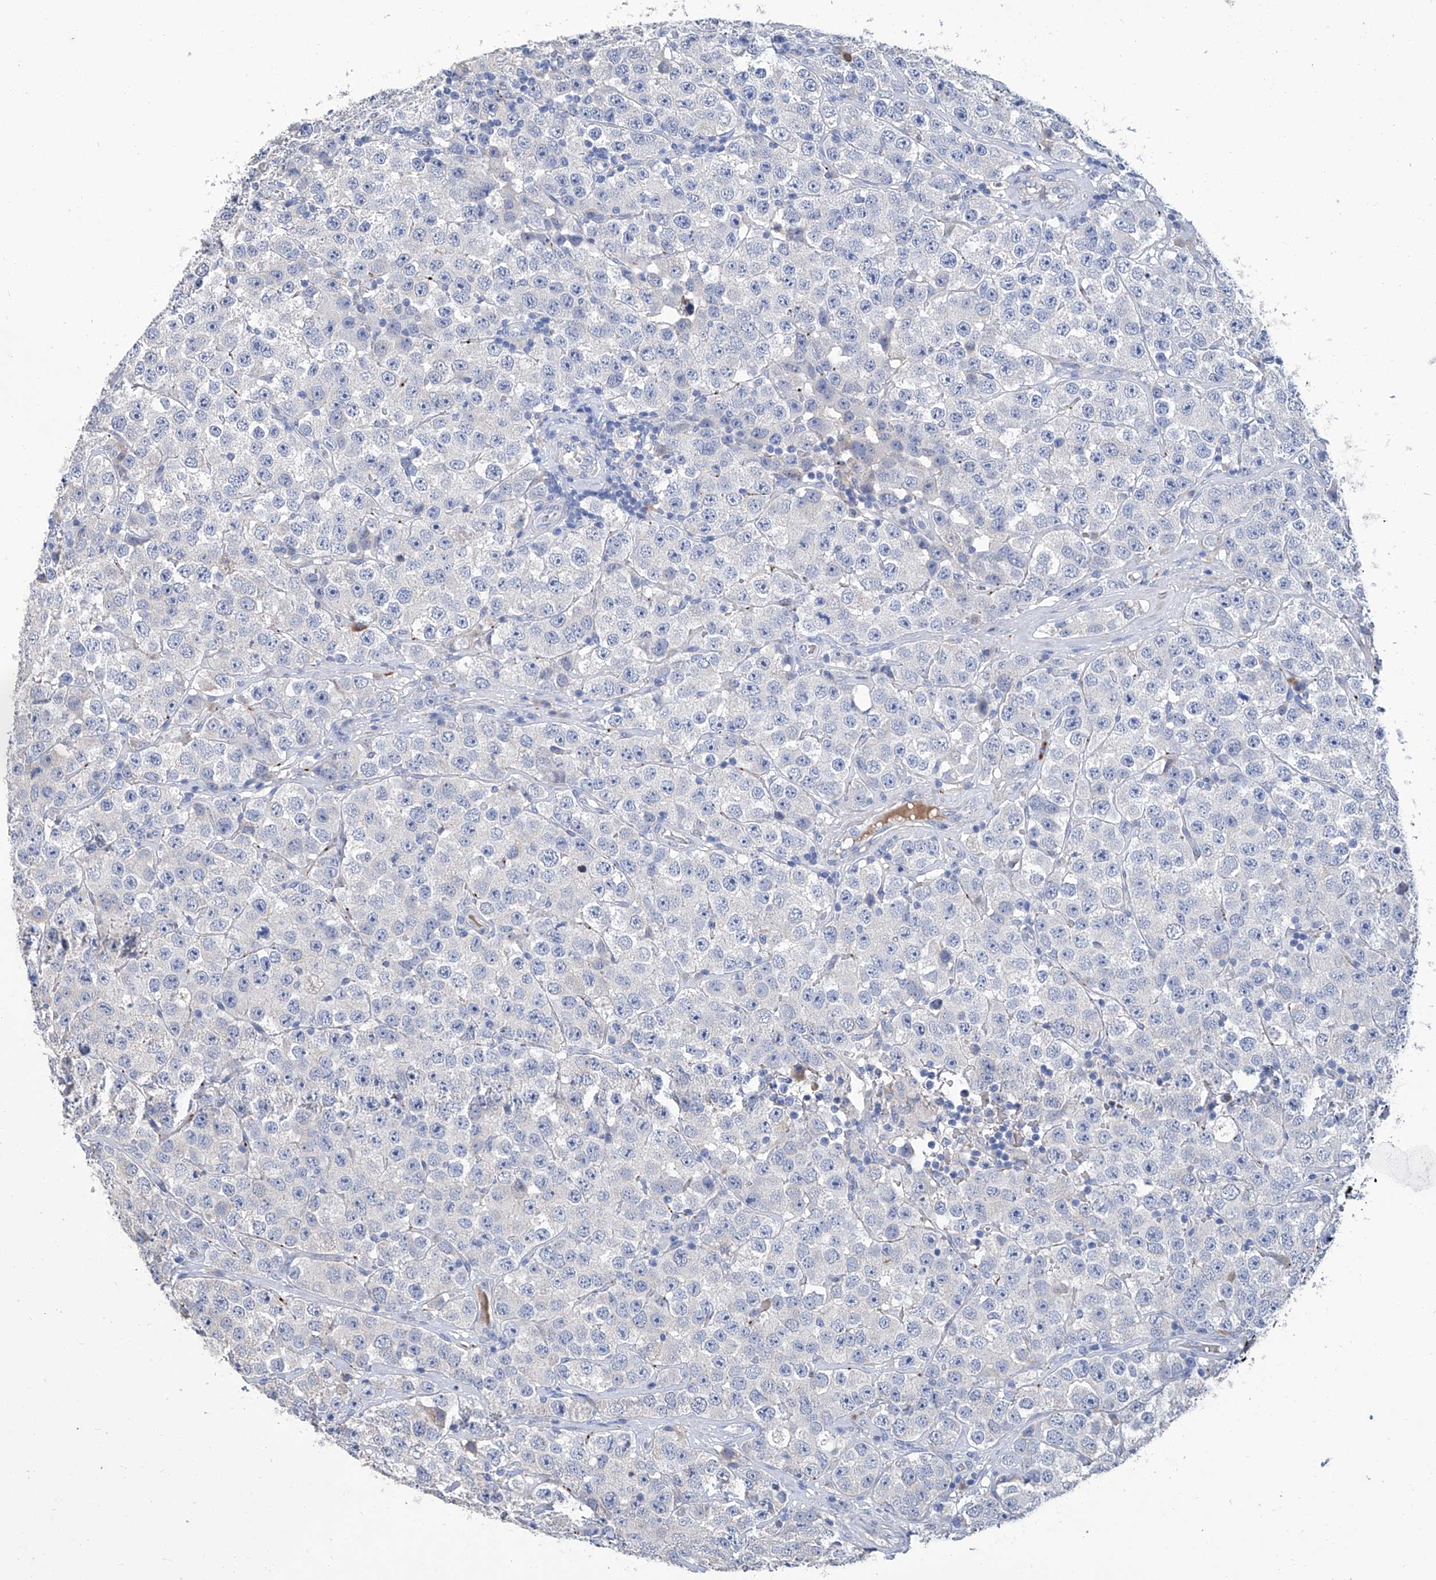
{"staining": {"intensity": "negative", "quantity": "none", "location": "none"}, "tissue": "testis cancer", "cell_type": "Tumor cells", "image_type": "cancer", "snomed": [{"axis": "morphology", "description": "Seminoma, NOS"}, {"axis": "topography", "description": "Testis"}], "caption": "A micrograph of human testis cancer is negative for staining in tumor cells.", "gene": "GPT", "patient": {"sex": "male", "age": 28}}